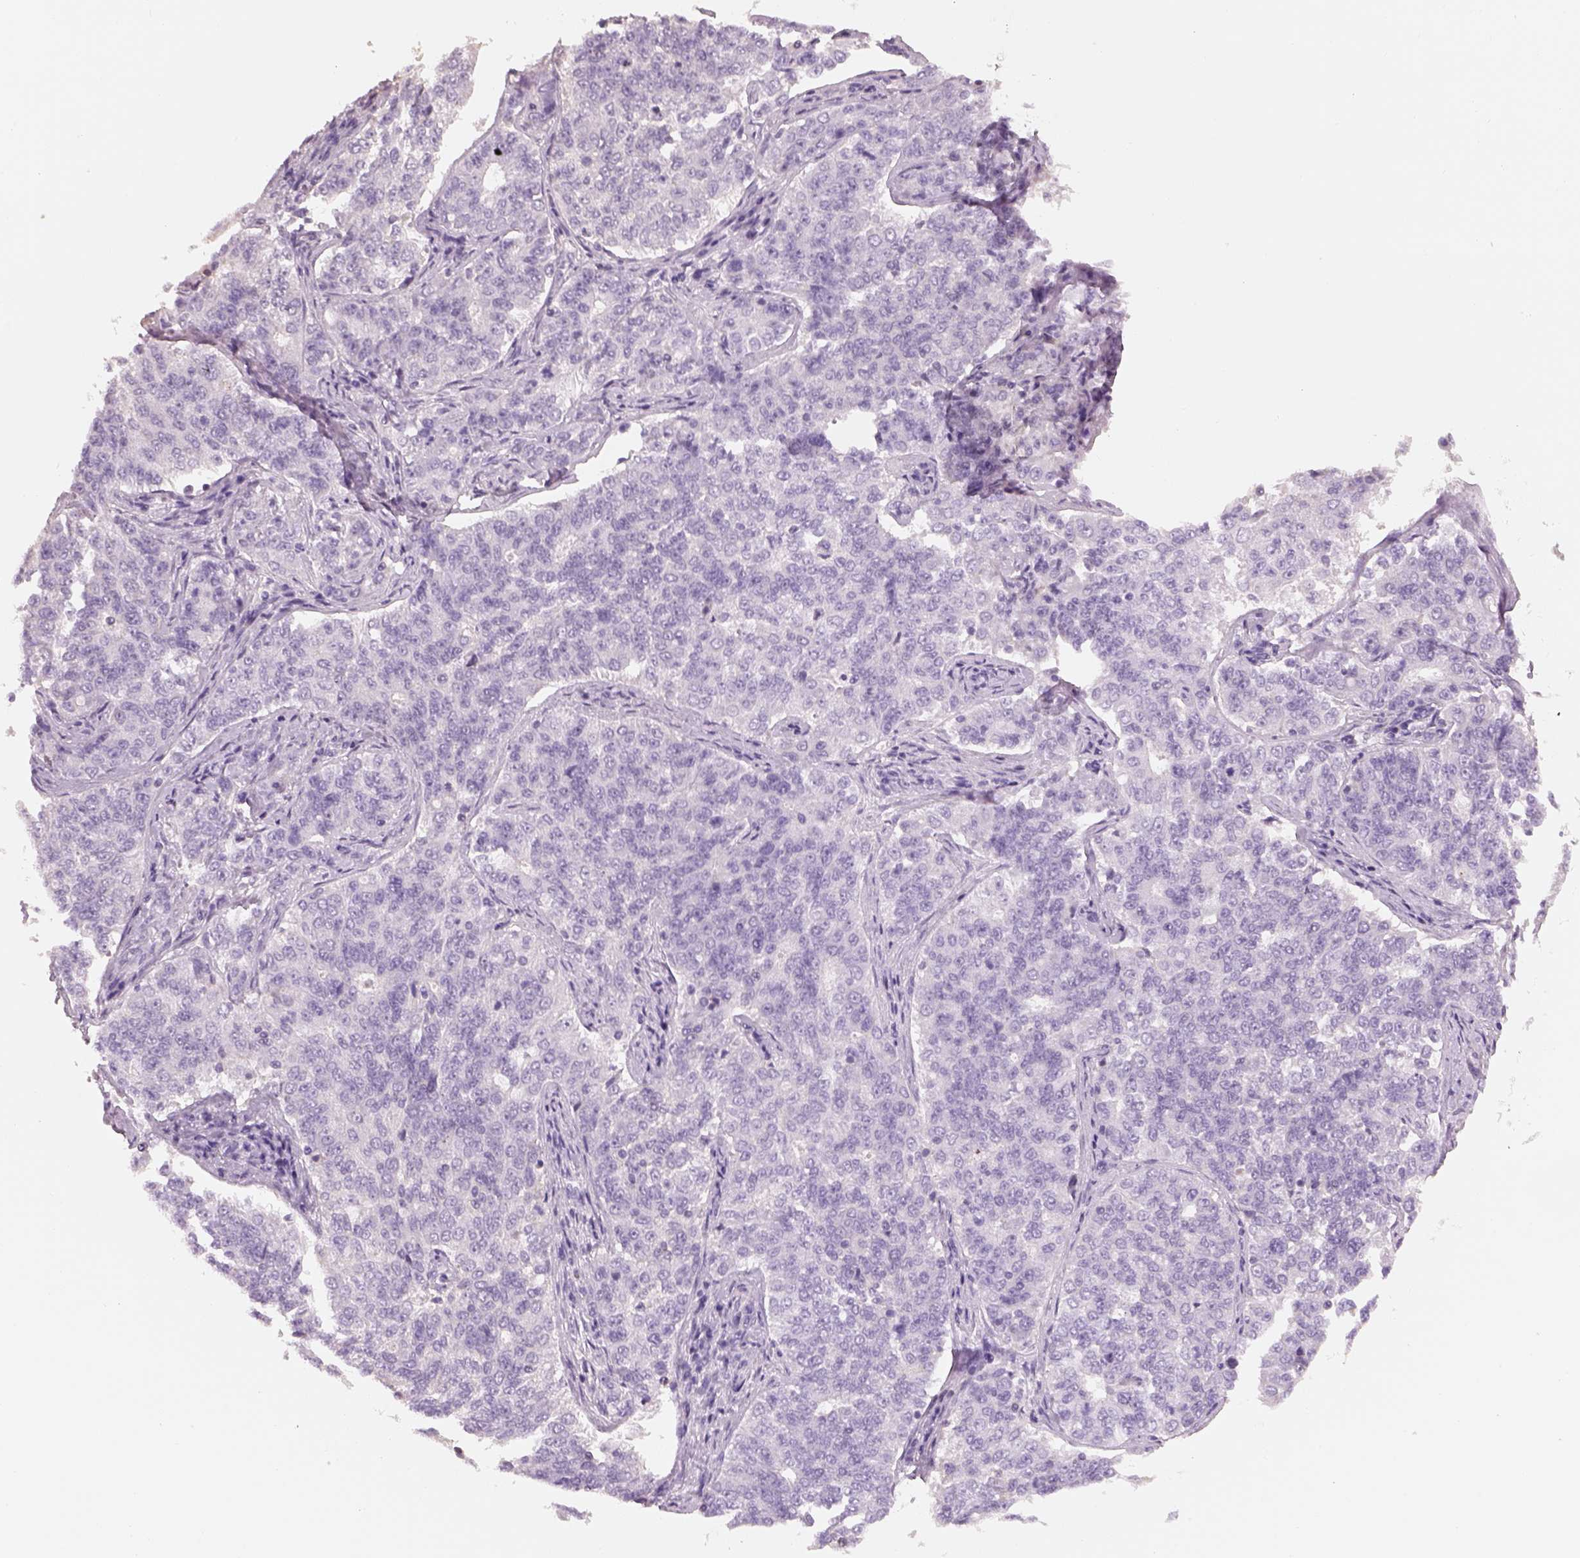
{"staining": {"intensity": "negative", "quantity": "none", "location": "none"}, "tissue": "endometrial cancer", "cell_type": "Tumor cells", "image_type": "cancer", "snomed": [{"axis": "morphology", "description": "Adenocarcinoma, NOS"}, {"axis": "topography", "description": "Endometrium"}], "caption": "High magnification brightfield microscopy of endometrial adenocarcinoma stained with DAB (3,3'-diaminobenzidine) (brown) and counterstained with hematoxylin (blue): tumor cells show no significant positivity.", "gene": "OTUD6A", "patient": {"sex": "female", "age": 43}}